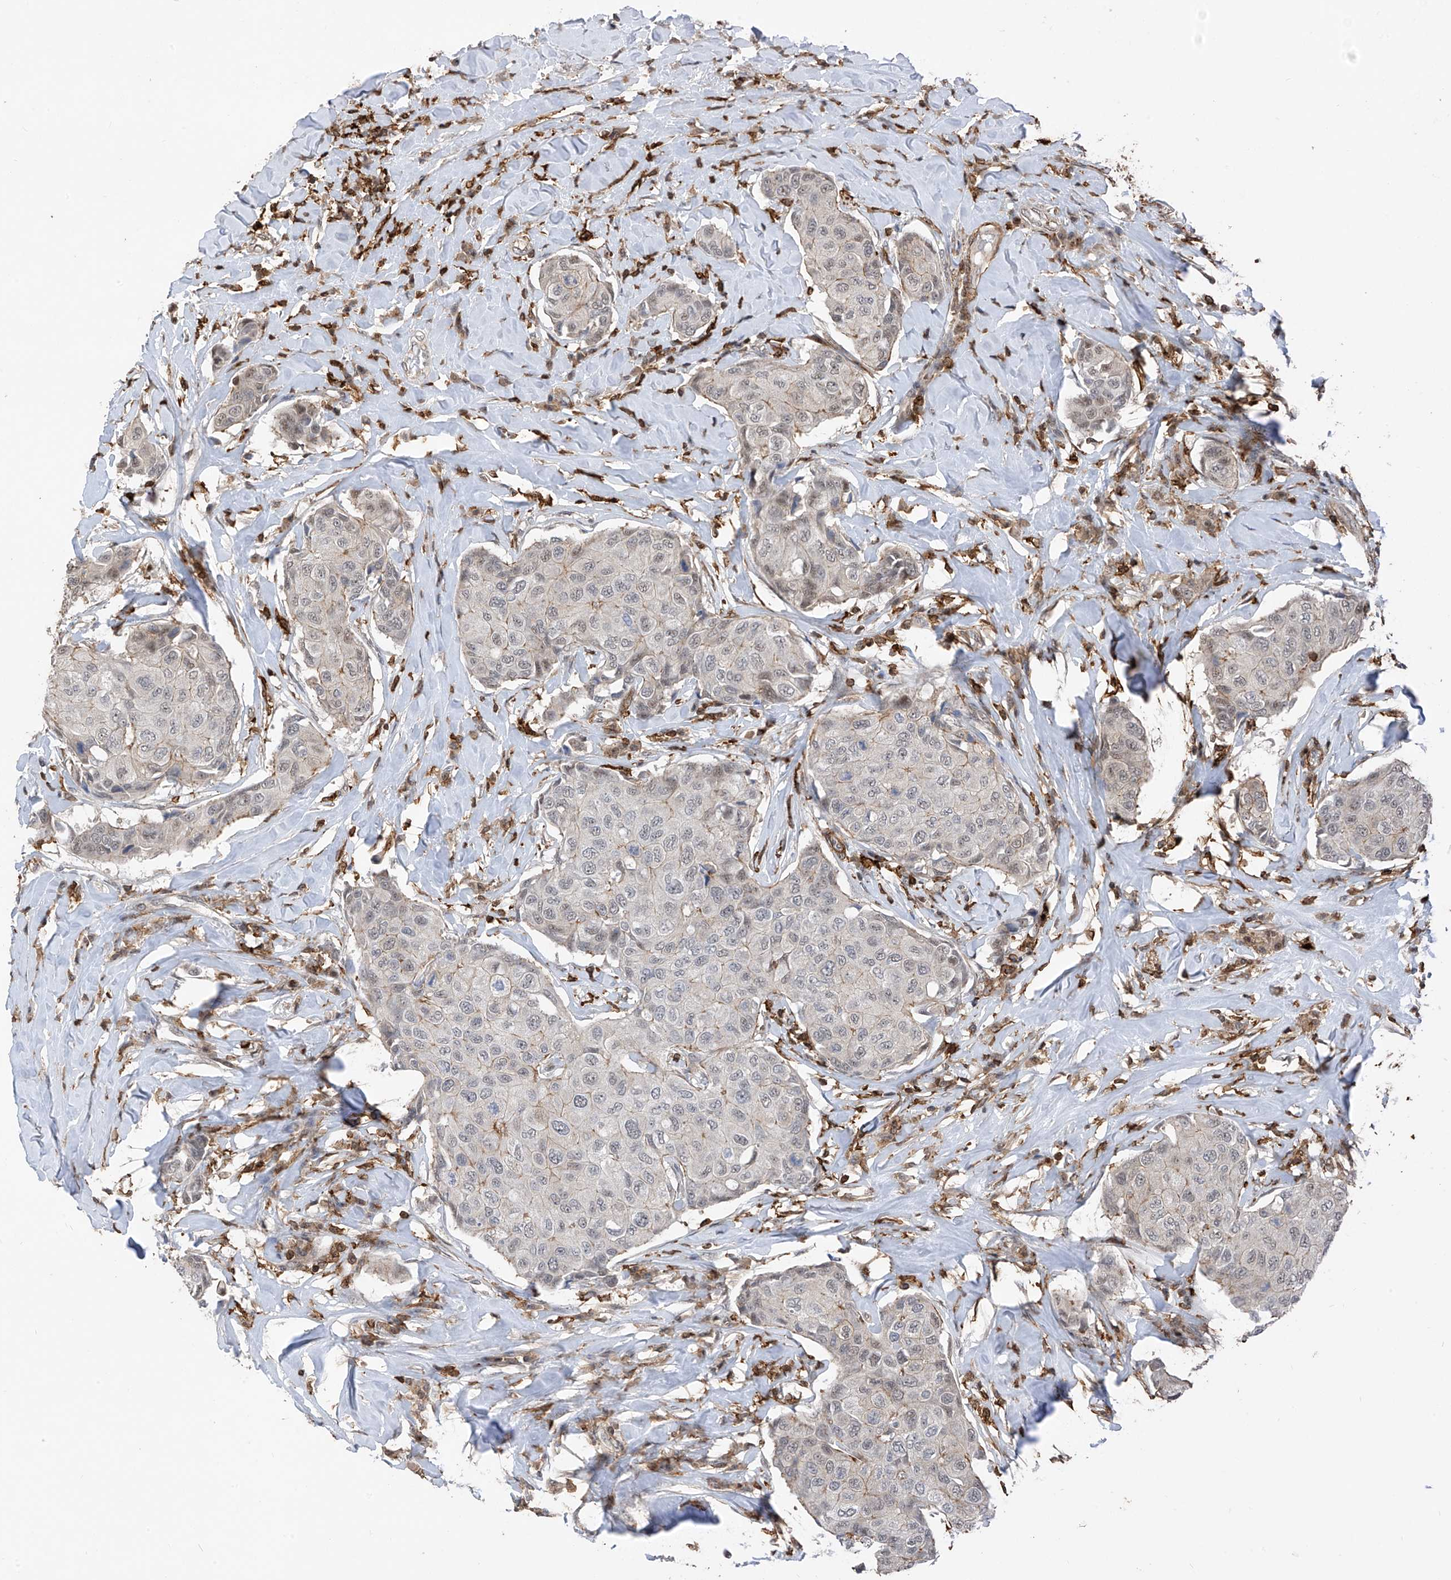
{"staining": {"intensity": "negative", "quantity": "none", "location": "none"}, "tissue": "breast cancer", "cell_type": "Tumor cells", "image_type": "cancer", "snomed": [{"axis": "morphology", "description": "Duct carcinoma"}, {"axis": "topography", "description": "Breast"}], "caption": "Tumor cells are negative for protein expression in human breast cancer.", "gene": "MICAL1", "patient": {"sex": "female", "age": 80}}